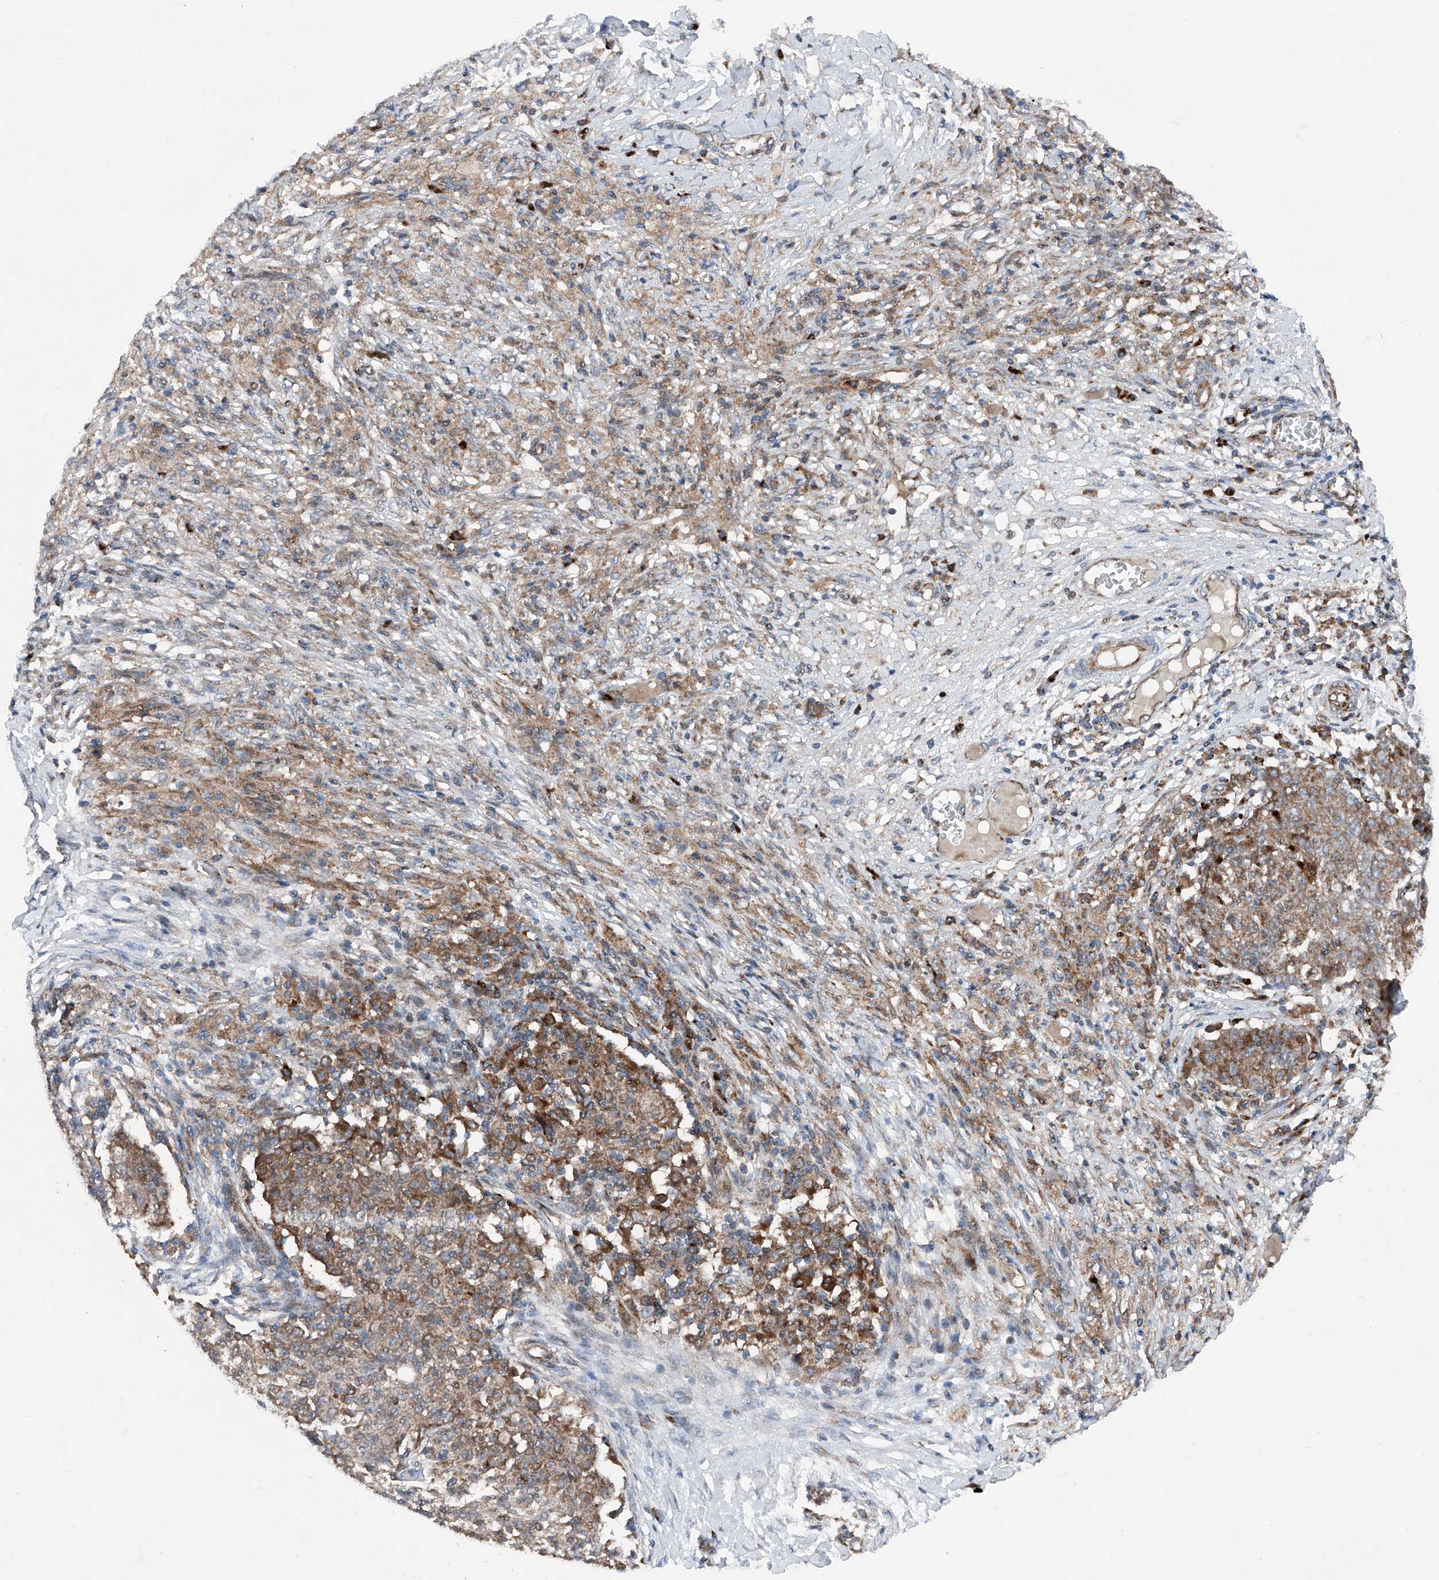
{"staining": {"intensity": "moderate", "quantity": ">75%", "location": "cytoplasmic/membranous"}, "tissue": "ovarian cancer", "cell_type": "Tumor cells", "image_type": "cancer", "snomed": [{"axis": "morphology", "description": "Carcinoma, endometroid"}, {"axis": "topography", "description": "Ovary"}], "caption": "Human ovarian cancer stained with a brown dye reveals moderate cytoplasmic/membranous positive positivity in about >75% of tumor cells.", "gene": "DAD1", "patient": {"sex": "female", "age": 42}}